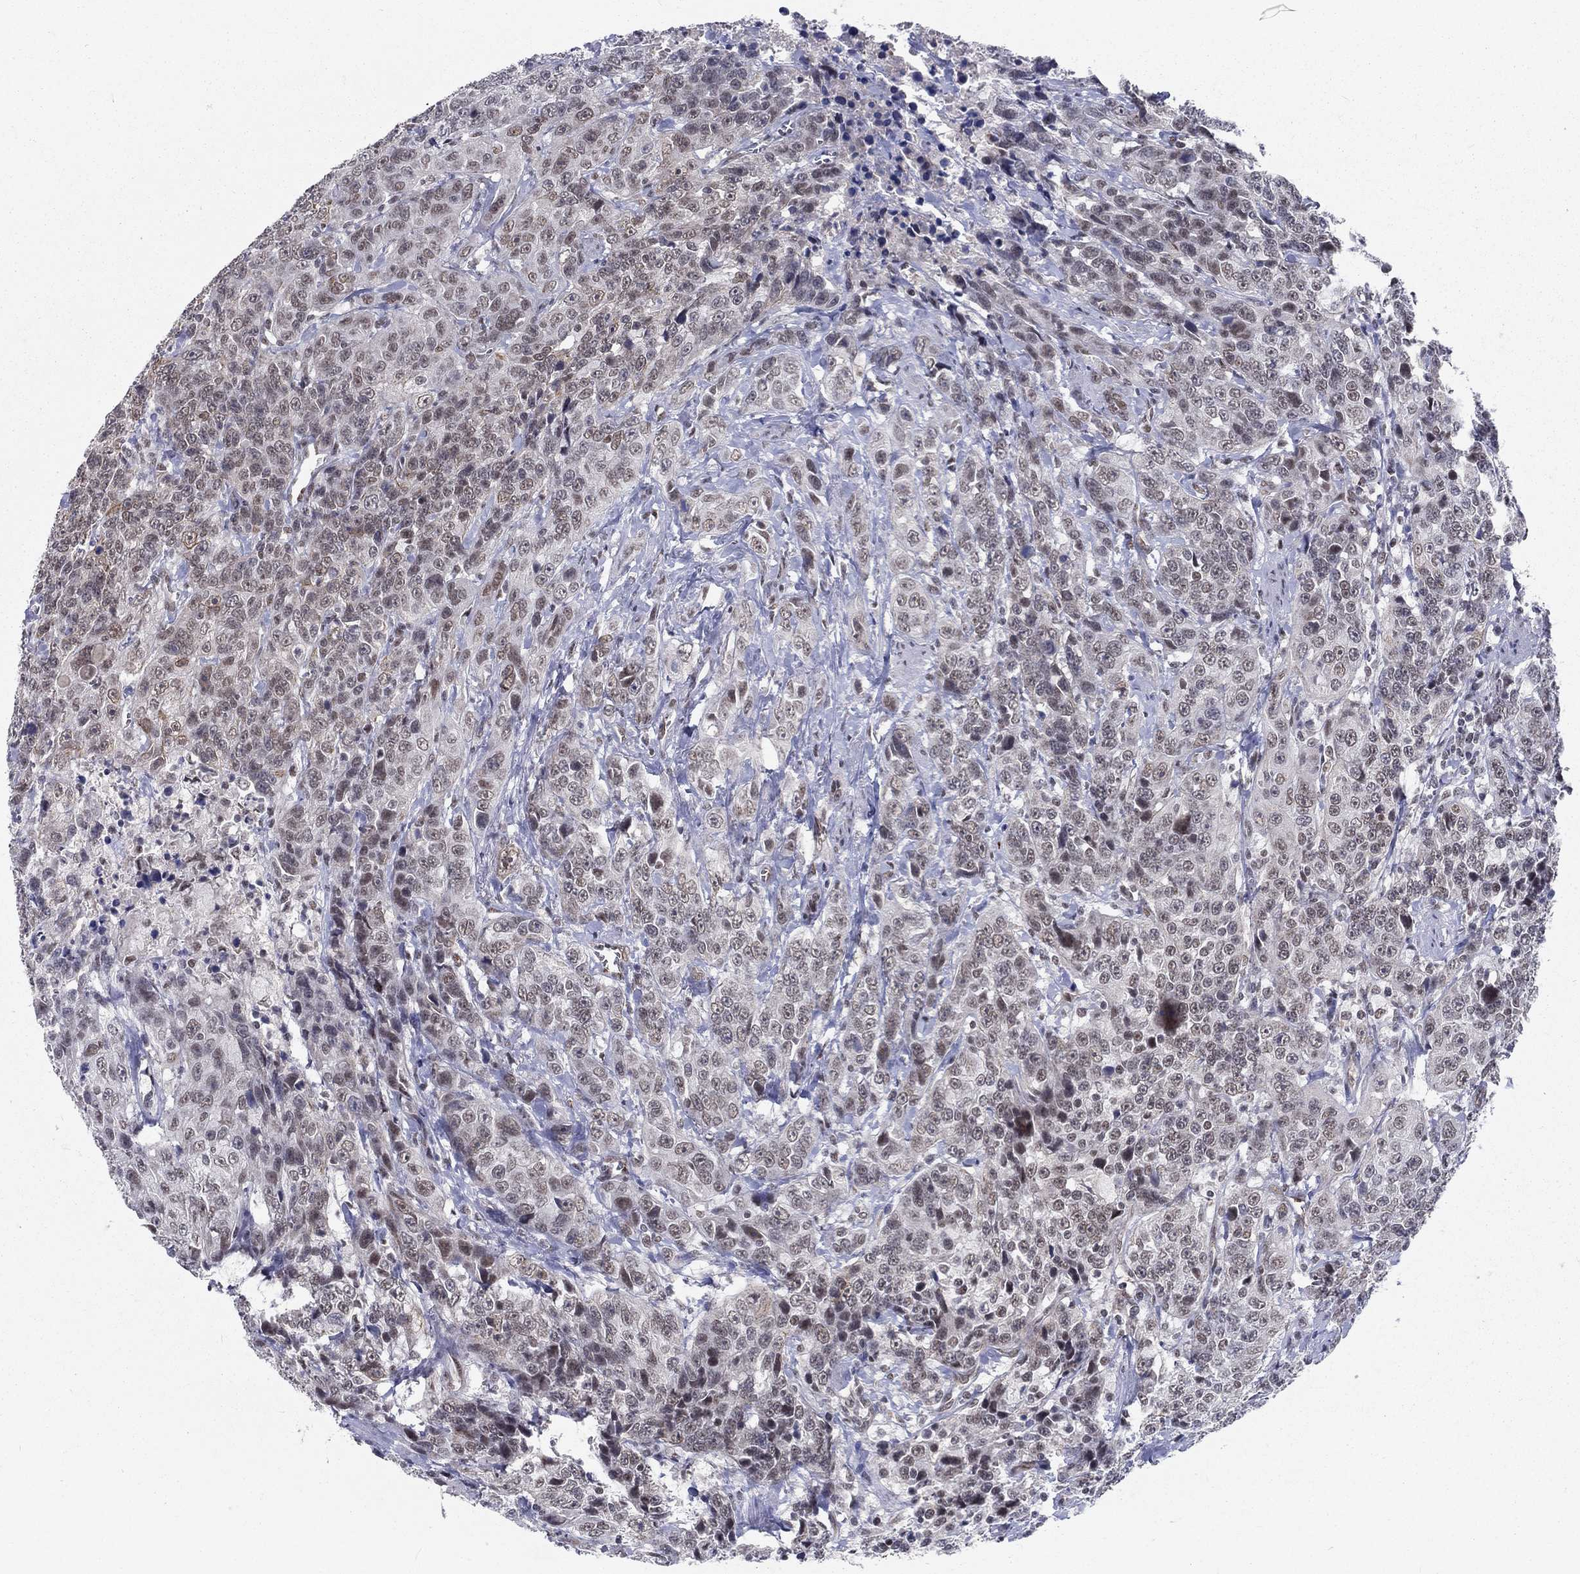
{"staining": {"intensity": "weak", "quantity": "<25%", "location": "nuclear"}, "tissue": "urothelial cancer", "cell_type": "Tumor cells", "image_type": "cancer", "snomed": [{"axis": "morphology", "description": "Urothelial carcinoma, NOS"}, {"axis": "morphology", "description": "Urothelial carcinoma, High grade"}, {"axis": "topography", "description": "Urinary bladder"}], "caption": "Protein analysis of urothelial cancer exhibits no significant staining in tumor cells. (Immunohistochemistry (ihc), brightfield microscopy, high magnification).", "gene": "ZBED1", "patient": {"sex": "female", "age": 73}}